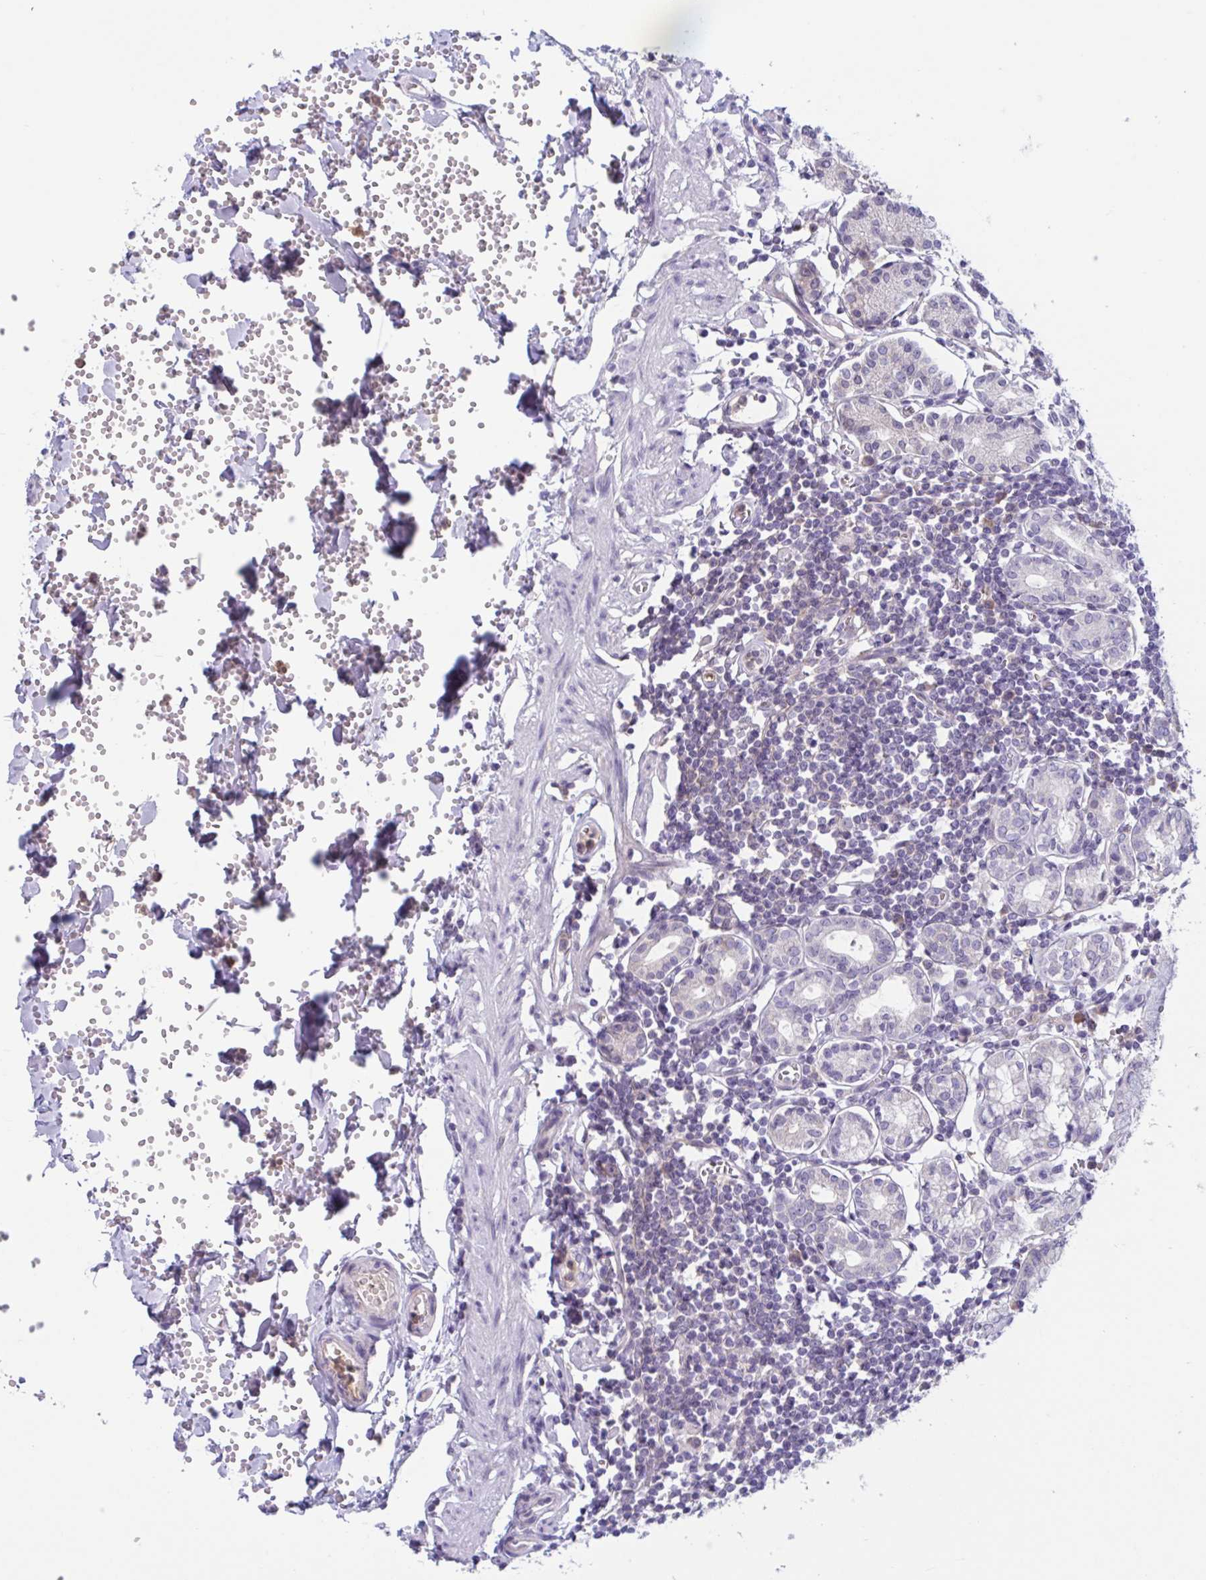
{"staining": {"intensity": "negative", "quantity": "none", "location": "none"}, "tissue": "stomach", "cell_type": "Glandular cells", "image_type": "normal", "snomed": [{"axis": "morphology", "description": "Normal tissue, NOS"}, {"axis": "topography", "description": "Stomach"}], "caption": "High power microscopy photomicrograph of an immunohistochemistry photomicrograph of benign stomach, revealing no significant staining in glandular cells.", "gene": "WNT9B", "patient": {"sex": "female", "age": 62}}